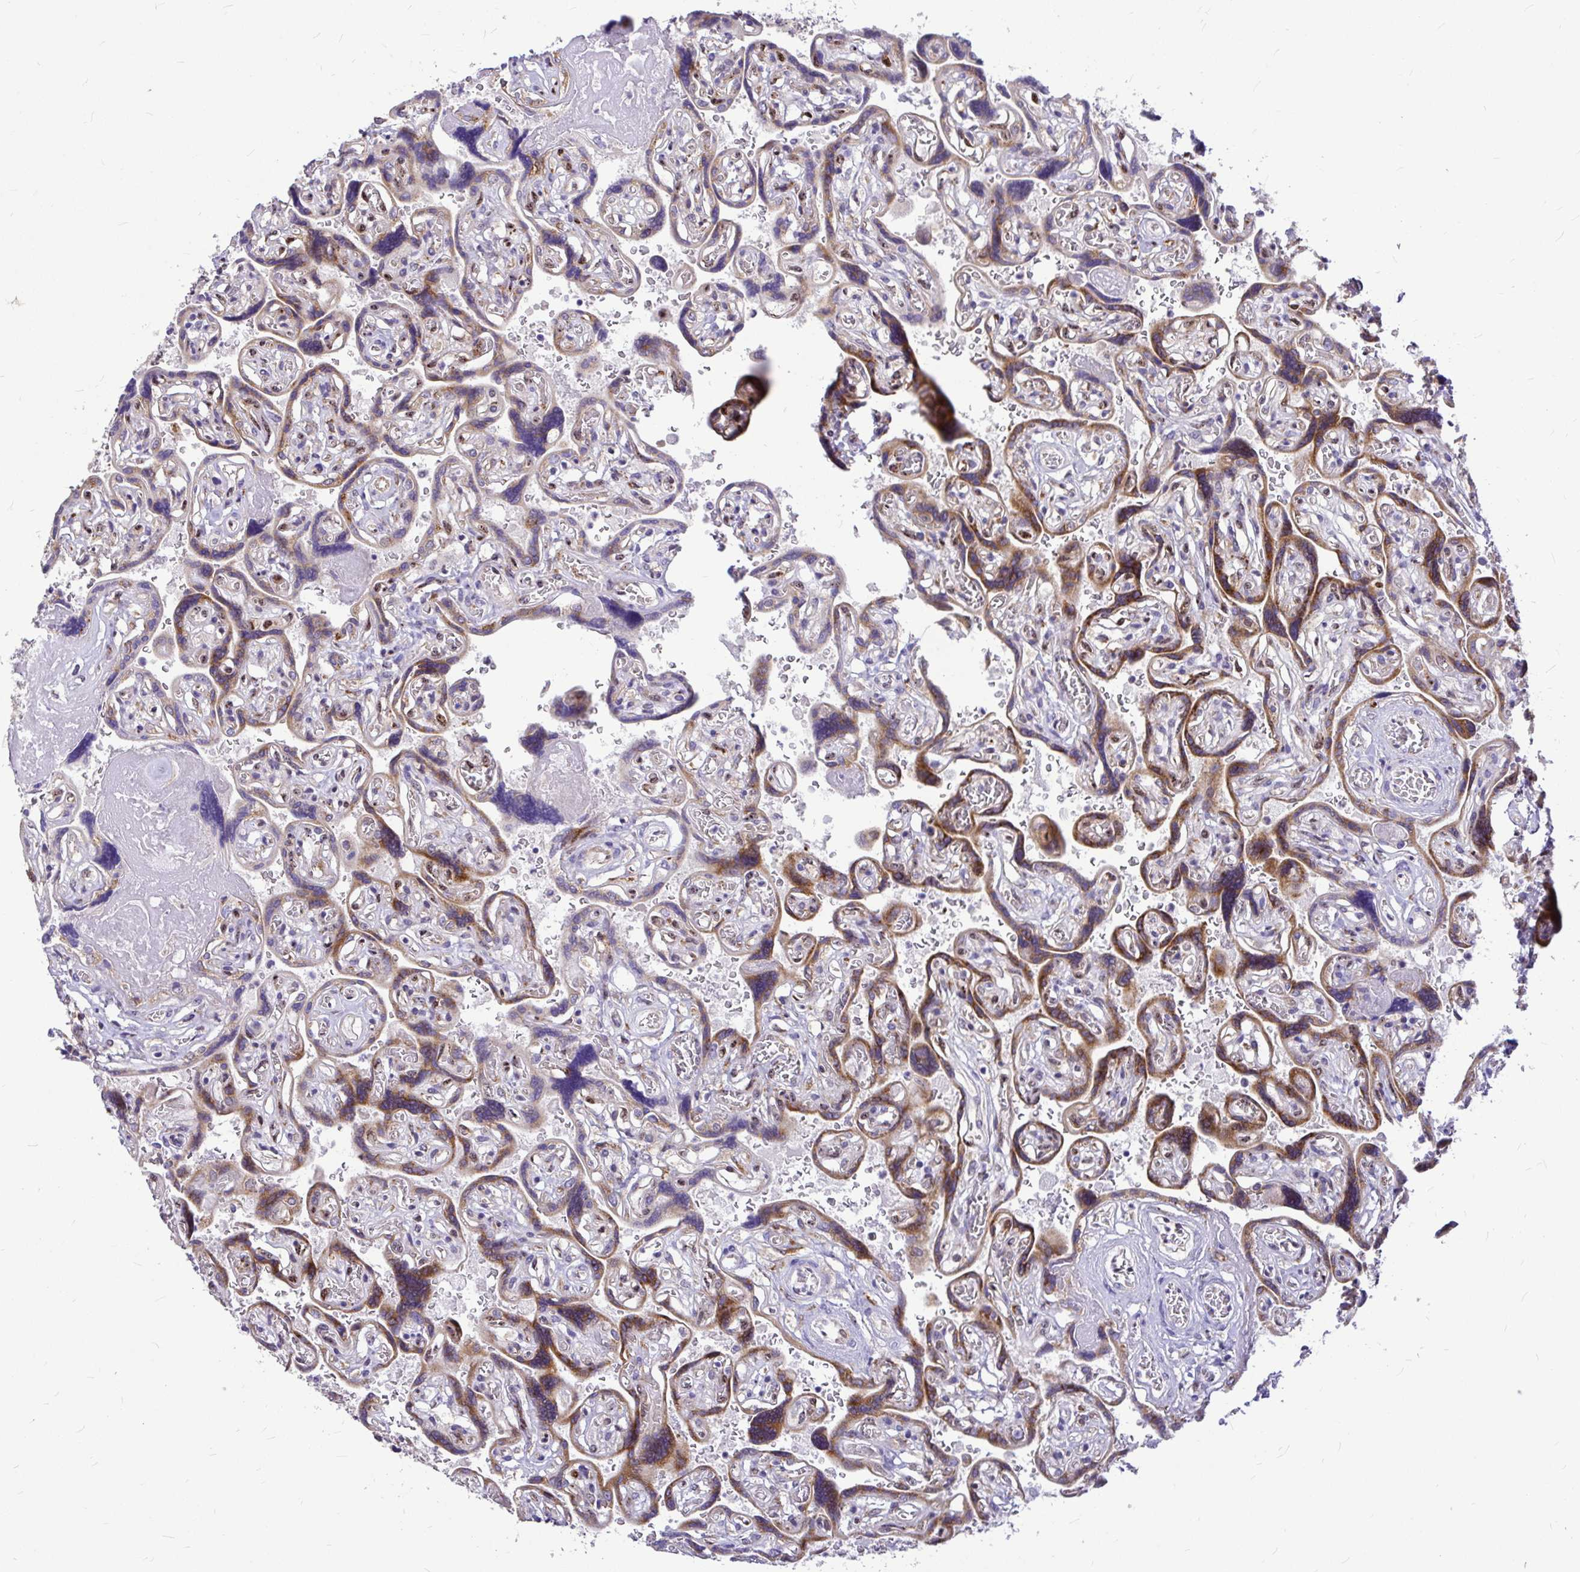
{"staining": {"intensity": "weak", "quantity": "<25%", "location": "cytoplasmic/membranous"}, "tissue": "placenta", "cell_type": "Decidual cells", "image_type": "normal", "snomed": [{"axis": "morphology", "description": "Normal tissue, NOS"}, {"axis": "topography", "description": "Placenta"}], "caption": "Immunohistochemistry image of unremarkable placenta: human placenta stained with DAB (3,3'-diaminobenzidine) demonstrates no significant protein expression in decidual cells.", "gene": "GABBR2", "patient": {"sex": "female", "age": 32}}